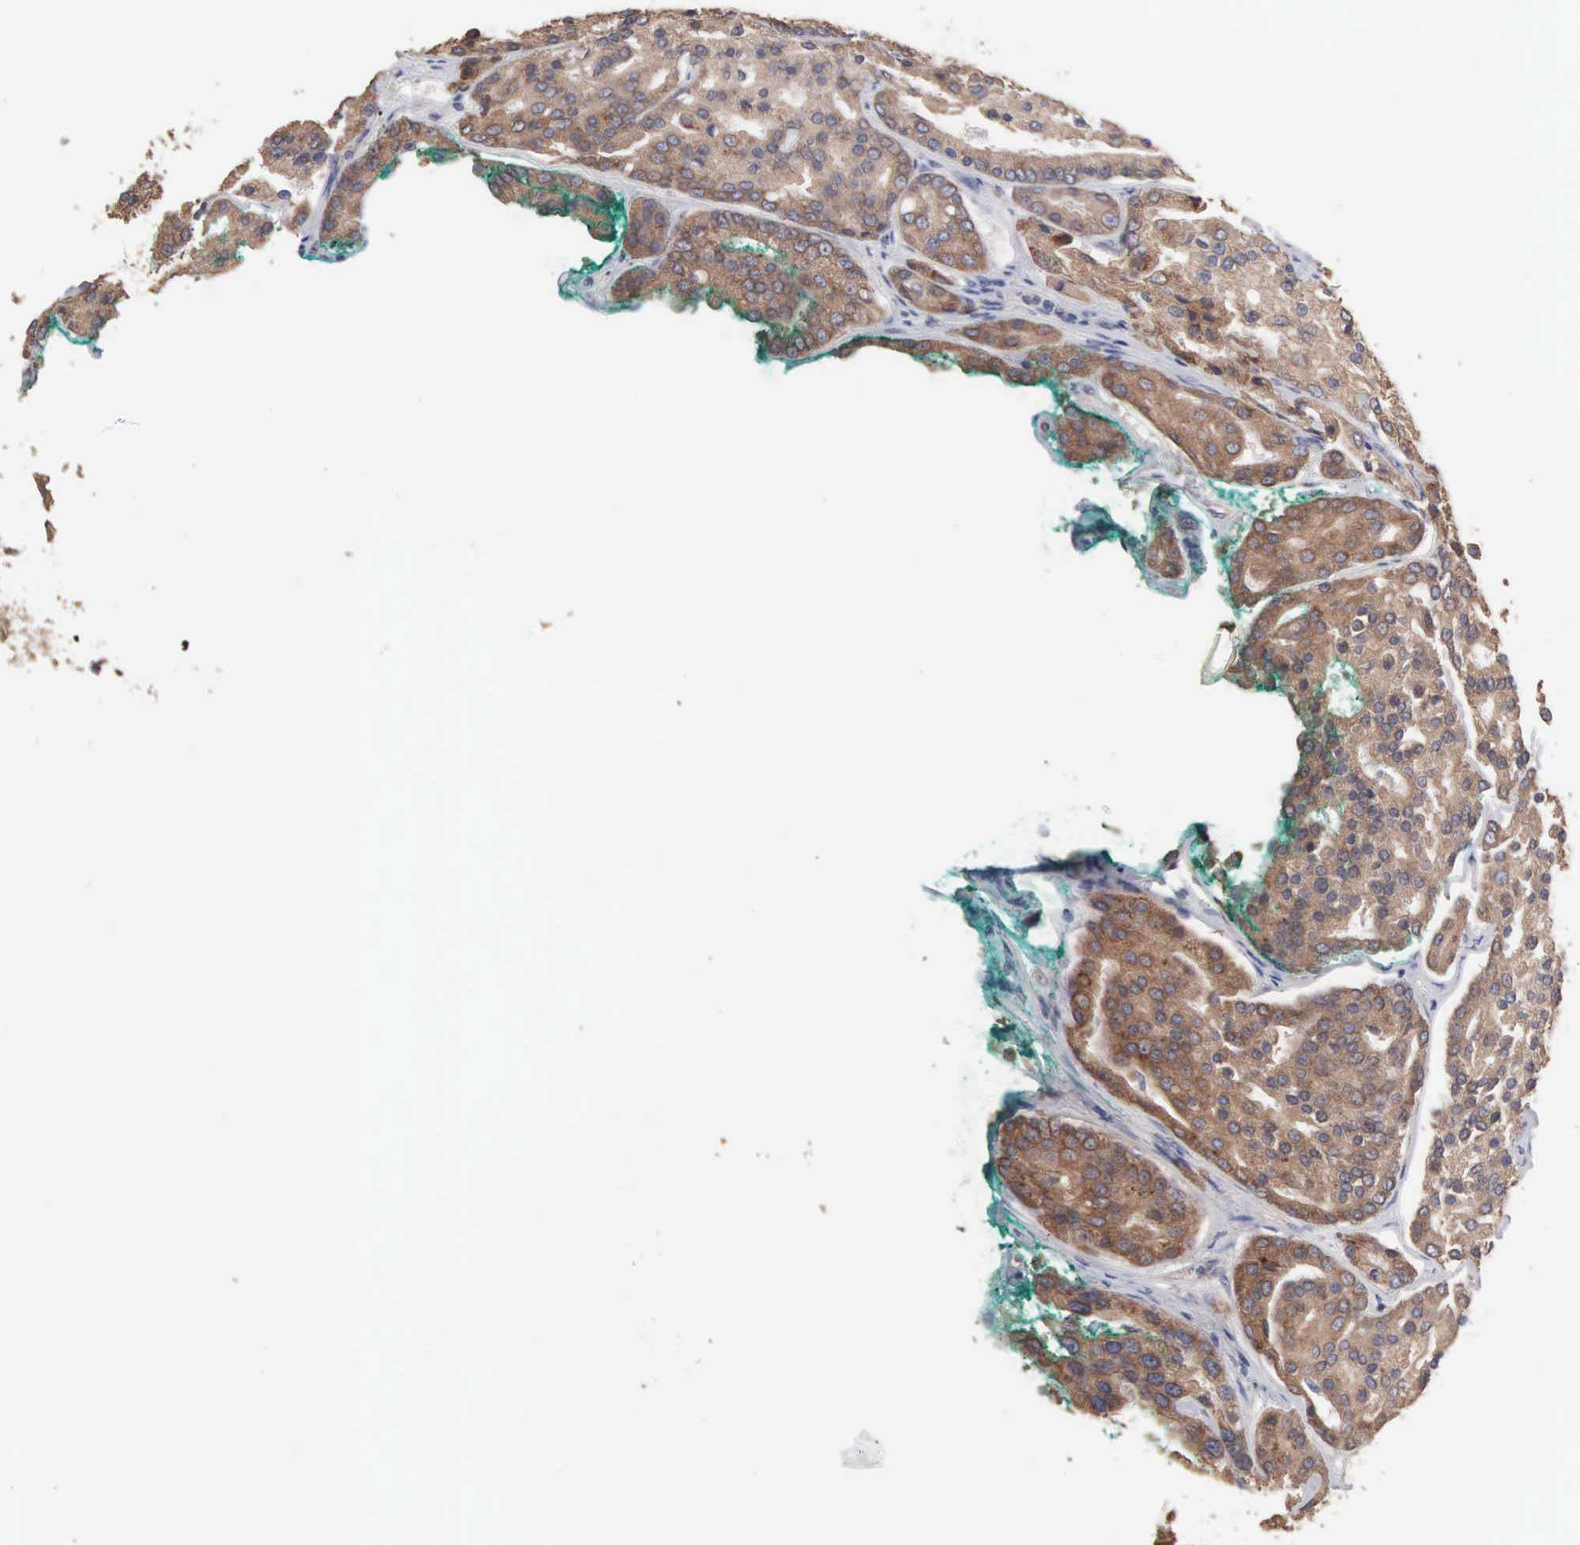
{"staining": {"intensity": "strong", "quantity": ">75%", "location": "cytoplasmic/membranous"}, "tissue": "prostate cancer", "cell_type": "Tumor cells", "image_type": "cancer", "snomed": [{"axis": "morphology", "description": "Adenocarcinoma, High grade"}, {"axis": "topography", "description": "Prostate"}], "caption": "Immunohistochemistry (DAB) staining of human prostate adenocarcinoma (high-grade) reveals strong cytoplasmic/membranous protein positivity in approximately >75% of tumor cells.", "gene": "INF2", "patient": {"sex": "male", "age": 64}}